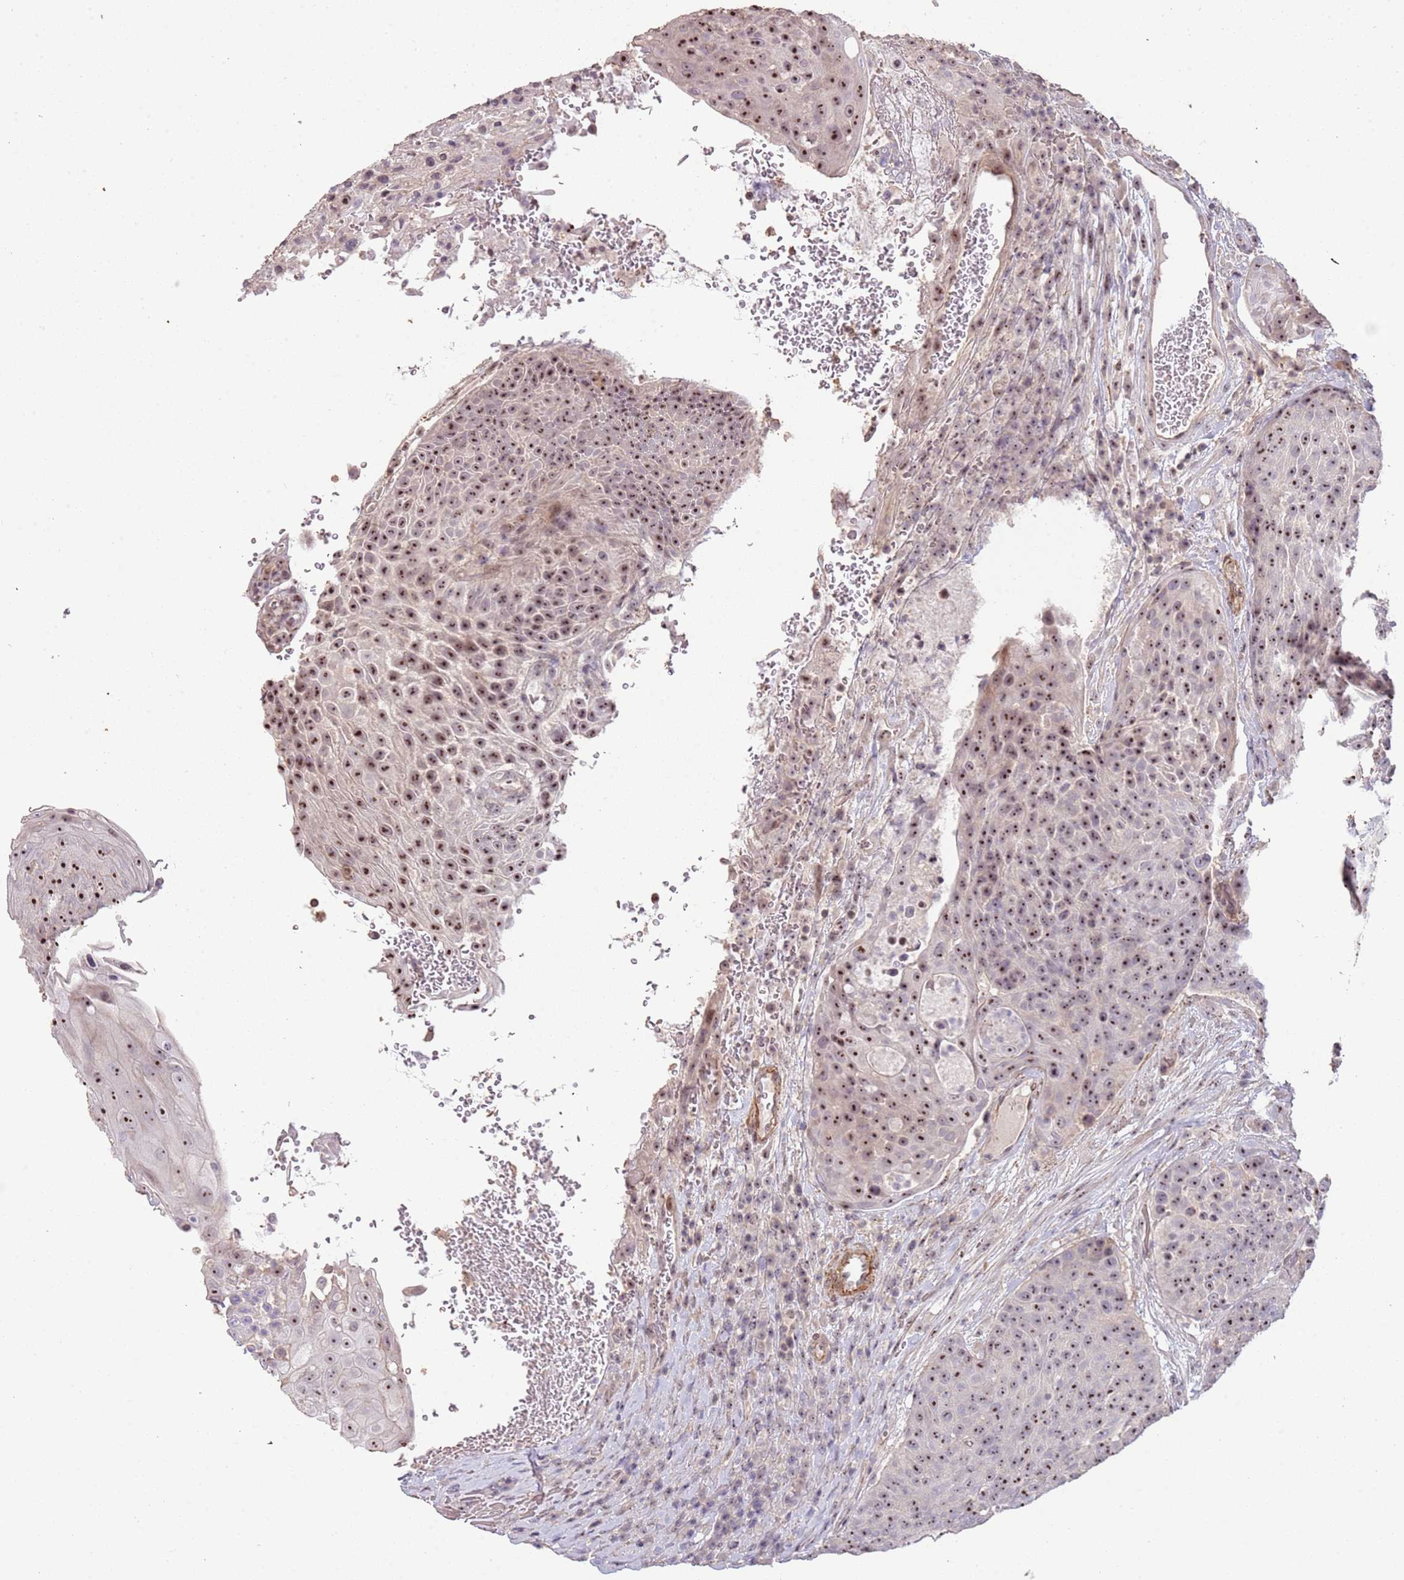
{"staining": {"intensity": "moderate", "quantity": ">75%", "location": "nuclear"}, "tissue": "urothelial cancer", "cell_type": "Tumor cells", "image_type": "cancer", "snomed": [{"axis": "morphology", "description": "Urothelial carcinoma, High grade"}, {"axis": "topography", "description": "Urinary bladder"}], "caption": "A histopathology image of human urothelial cancer stained for a protein shows moderate nuclear brown staining in tumor cells.", "gene": "ADTRP", "patient": {"sex": "female", "age": 63}}